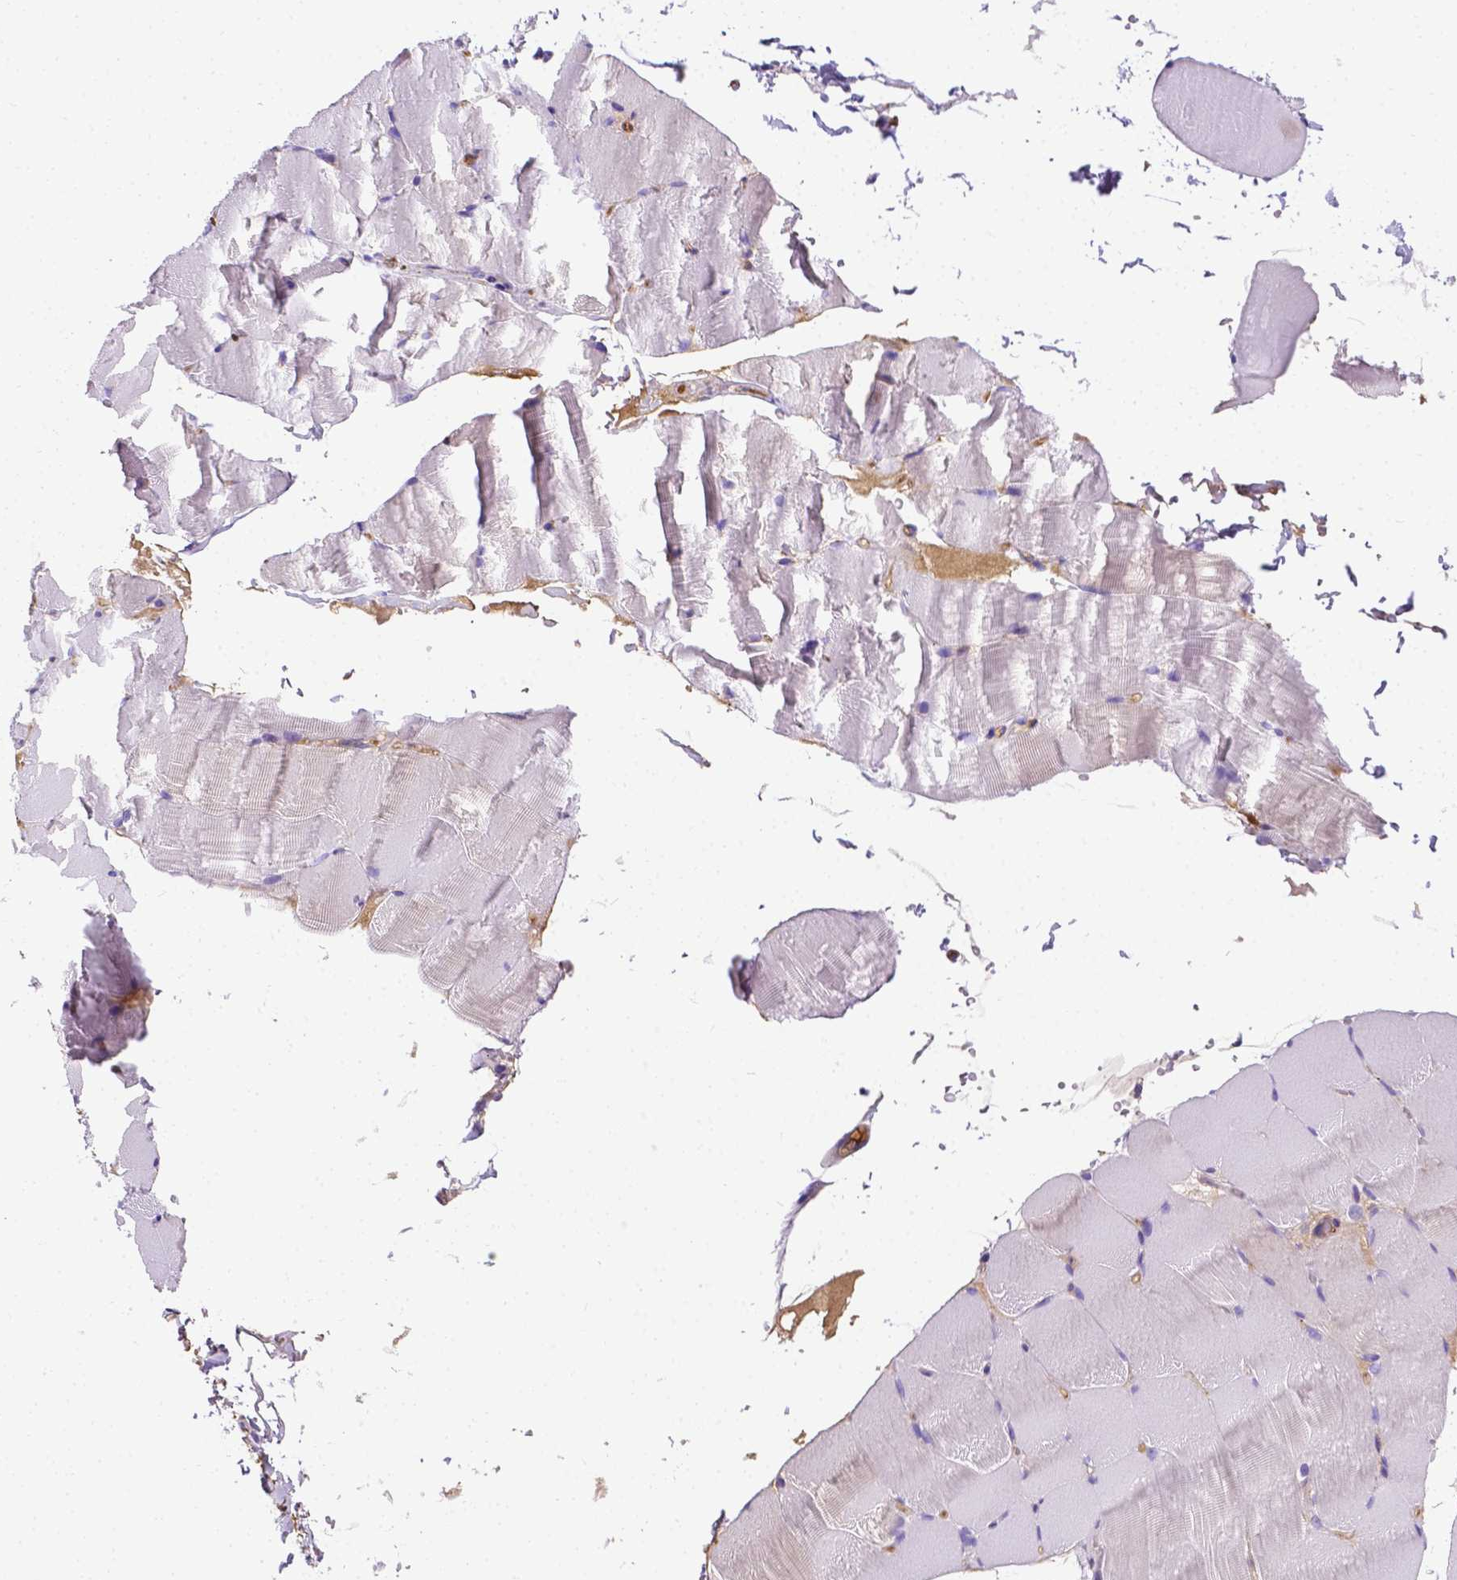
{"staining": {"intensity": "negative", "quantity": "none", "location": "none"}, "tissue": "skeletal muscle", "cell_type": "Myocytes", "image_type": "normal", "snomed": [{"axis": "morphology", "description": "Normal tissue, NOS"}, {"axis": "topography", "description": "Skeletal muscle"}], "caption": "Myocytes show no significant protein staining in benign skeletal muscle. (Stains: DAB (3,3'-diaminobenzidine) immunohistochemistry (IHC) with hematoxylin counter stain, Microscopy: brightfield microscopy at high magnification).", "gene": "APOE", "patient": {"sex": "female", "age": 37}}